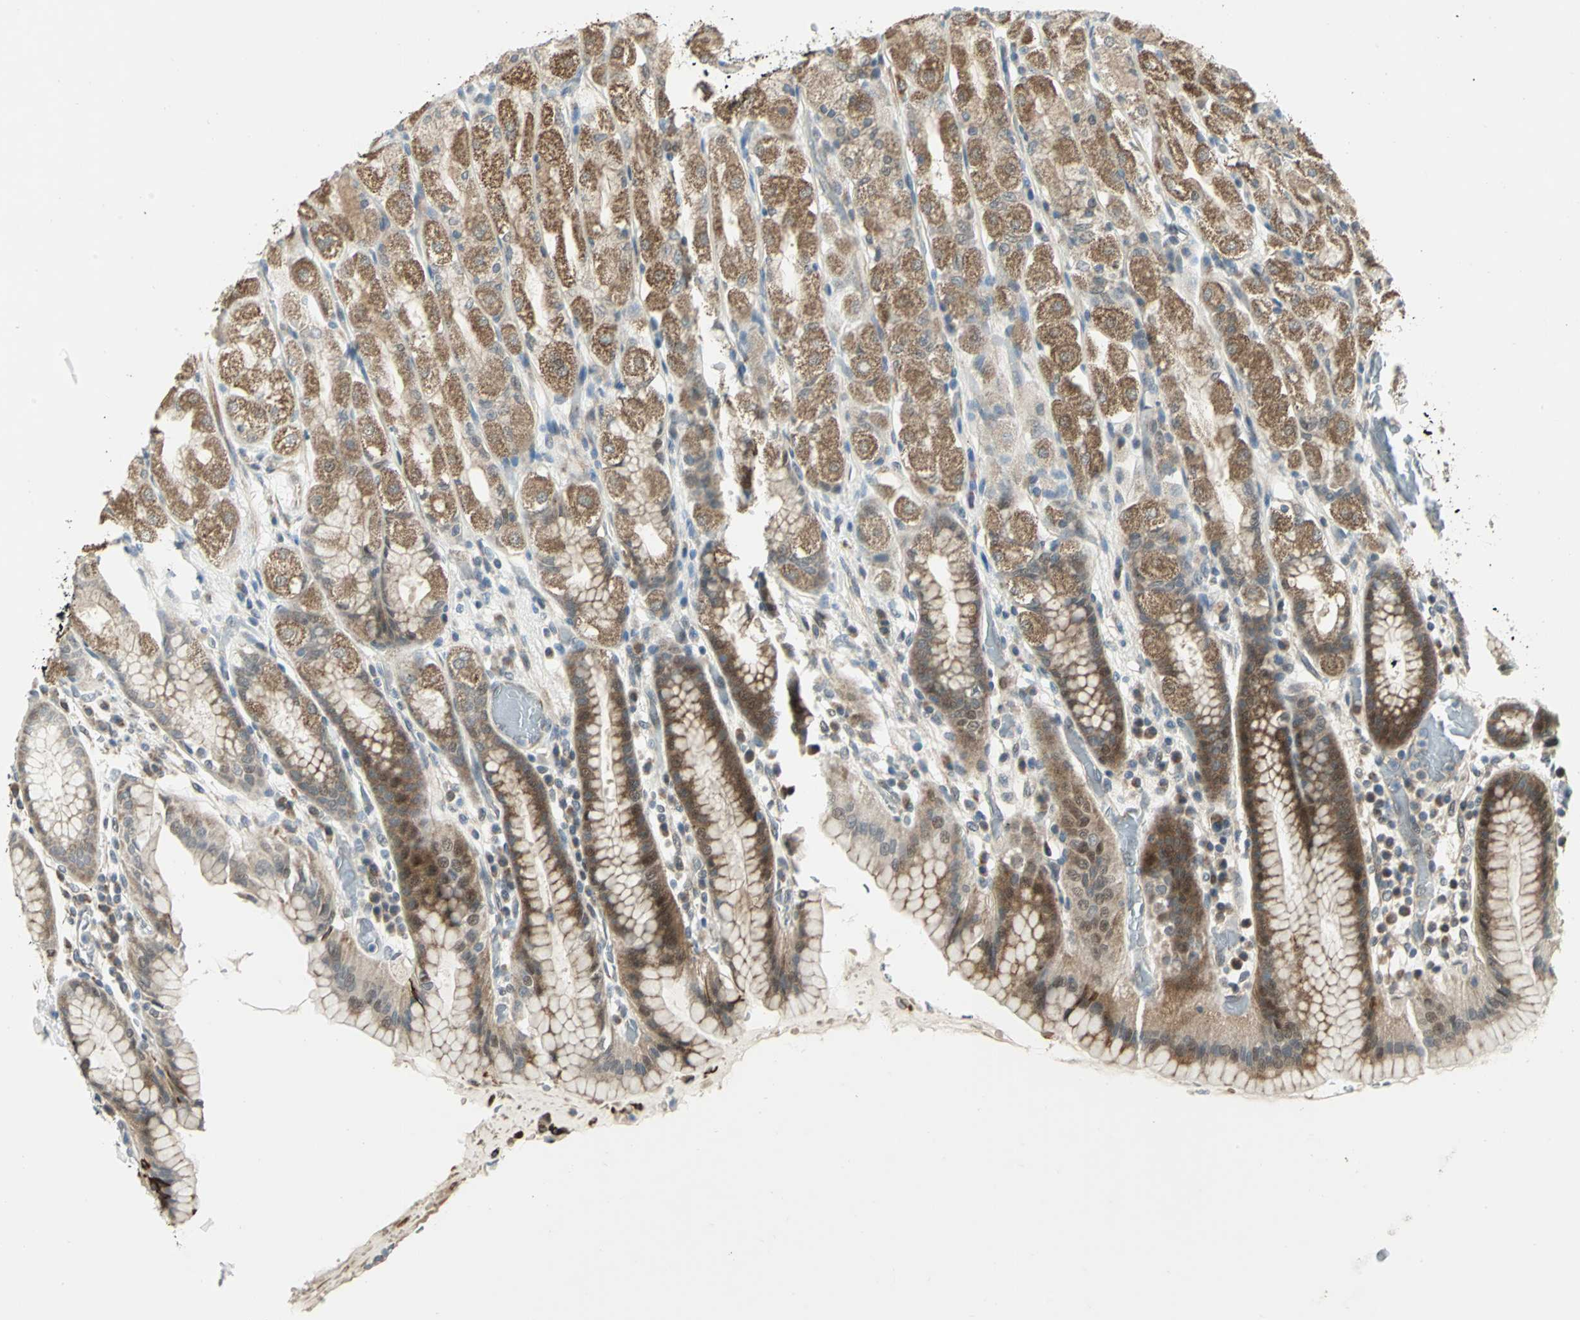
{"staining": {"intensity": "moderate", "quantity": ">75%", "location": "cytoplasmic/membranous,nuclear"}, "tissue": "stomach", "cell_type": "Glandular cells", "image_type": "normal", "snomed": [{"axis": "morphology", "description": "Normal tissue, NOS"}, {"axis": "topography", "description": "Stomach, upper"}], "caption": "Protein expression analysis of normal stomach shows moderate cytoplasmic/membranous,nuclear expression in about >75% of glandular cells.", "gene": "PLAGL2", "patient": {"sex": "male", "age": 68}}